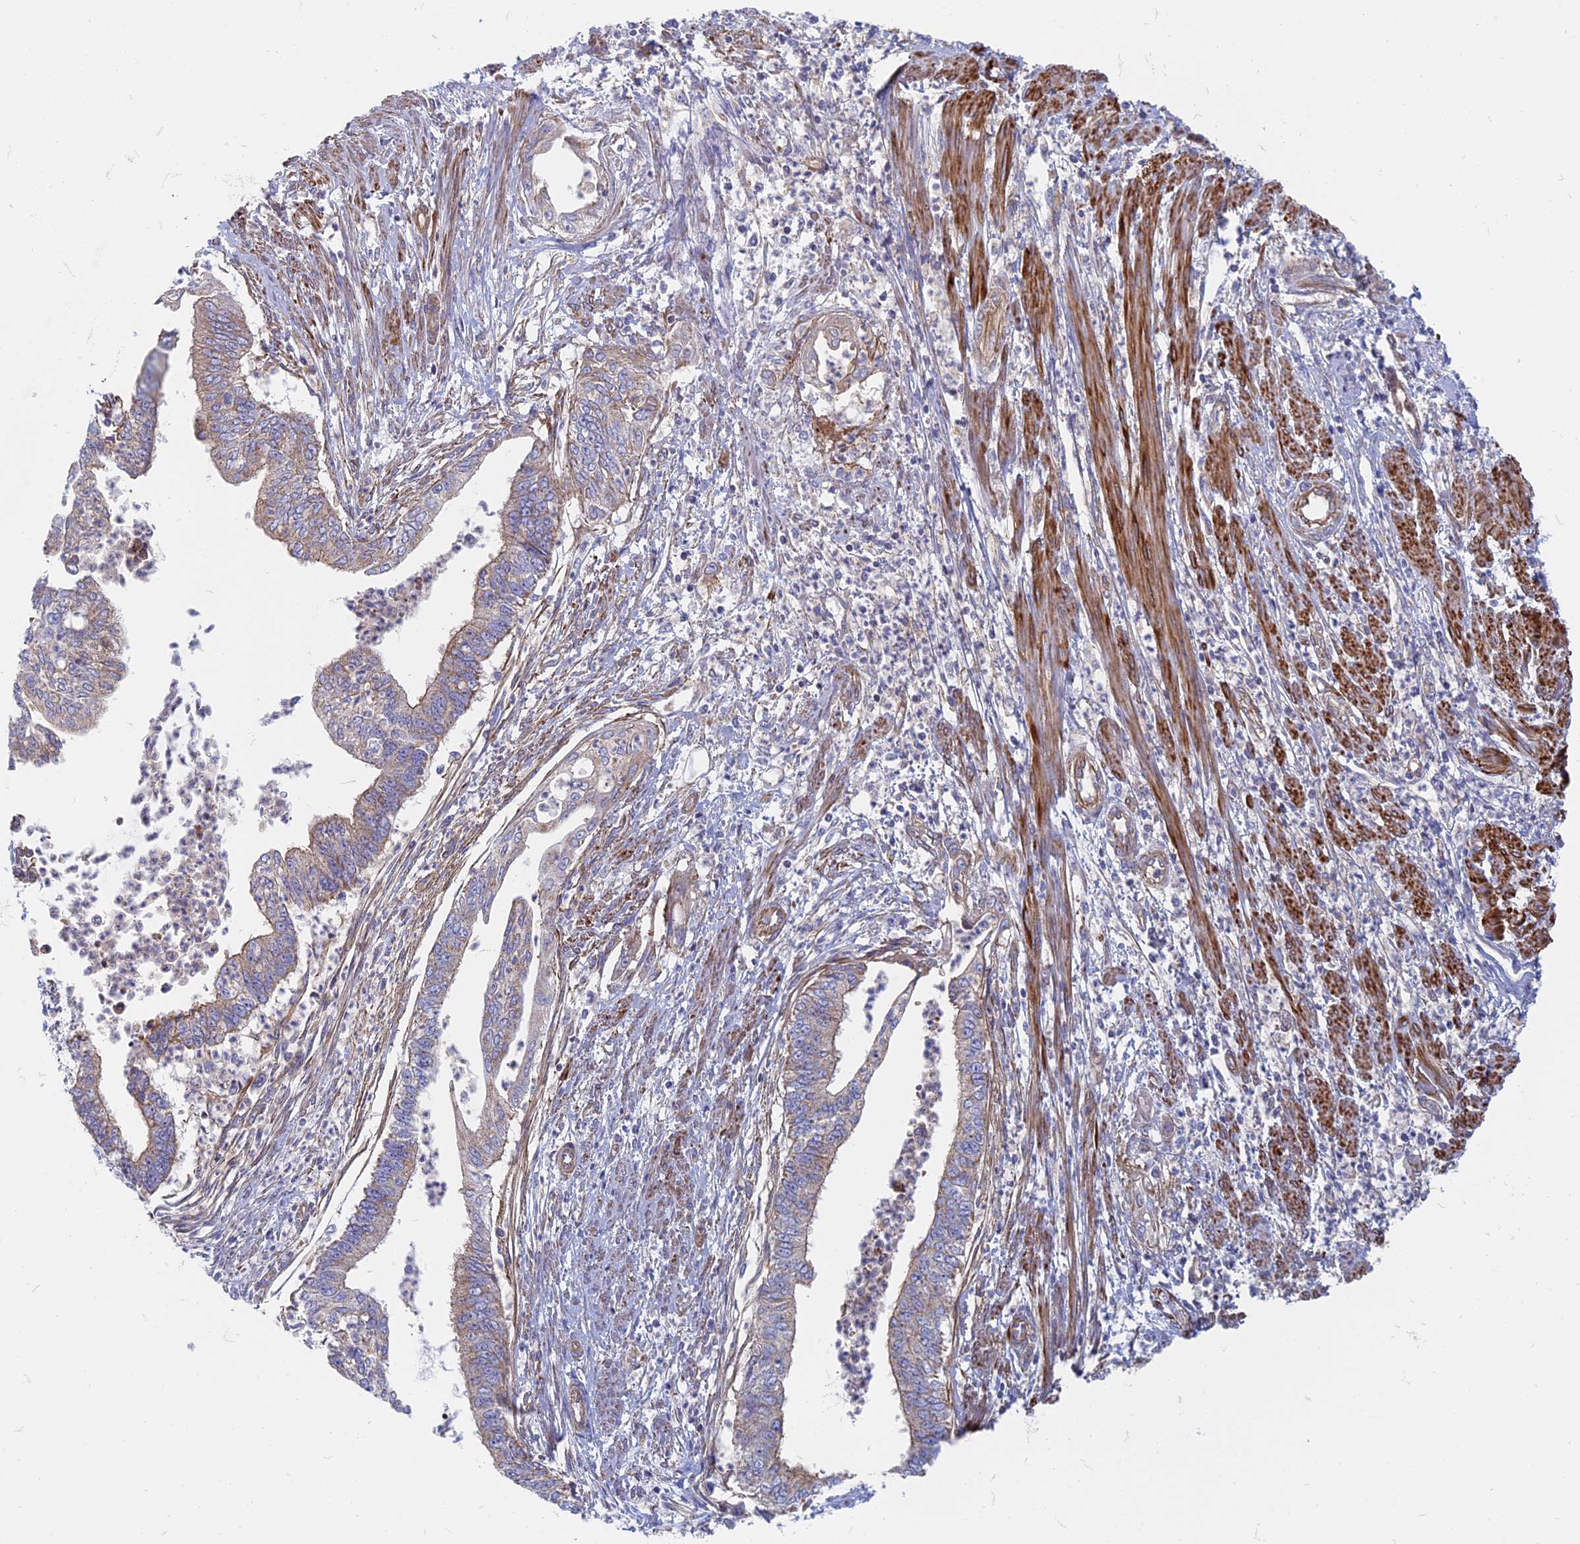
{"staining": {"intensity": "weak", "quantity": "<25%", "location": "cytoplasmic/membranous"}, "tissue": "endometrial cancer", "cell_type": "Tumor cells", "image_type": "cancer", "snomed": [{"axis": "morphology", "description": "Adenocarcinoma, NOS"}, {"axis": "topography", "description": "Endometrium"}], "caption": "Tumor cells show no significant expression in adenocarcinoma (endometrial).", "gene": "DDA1", "patient": {"sex": "female", "age": 73}}